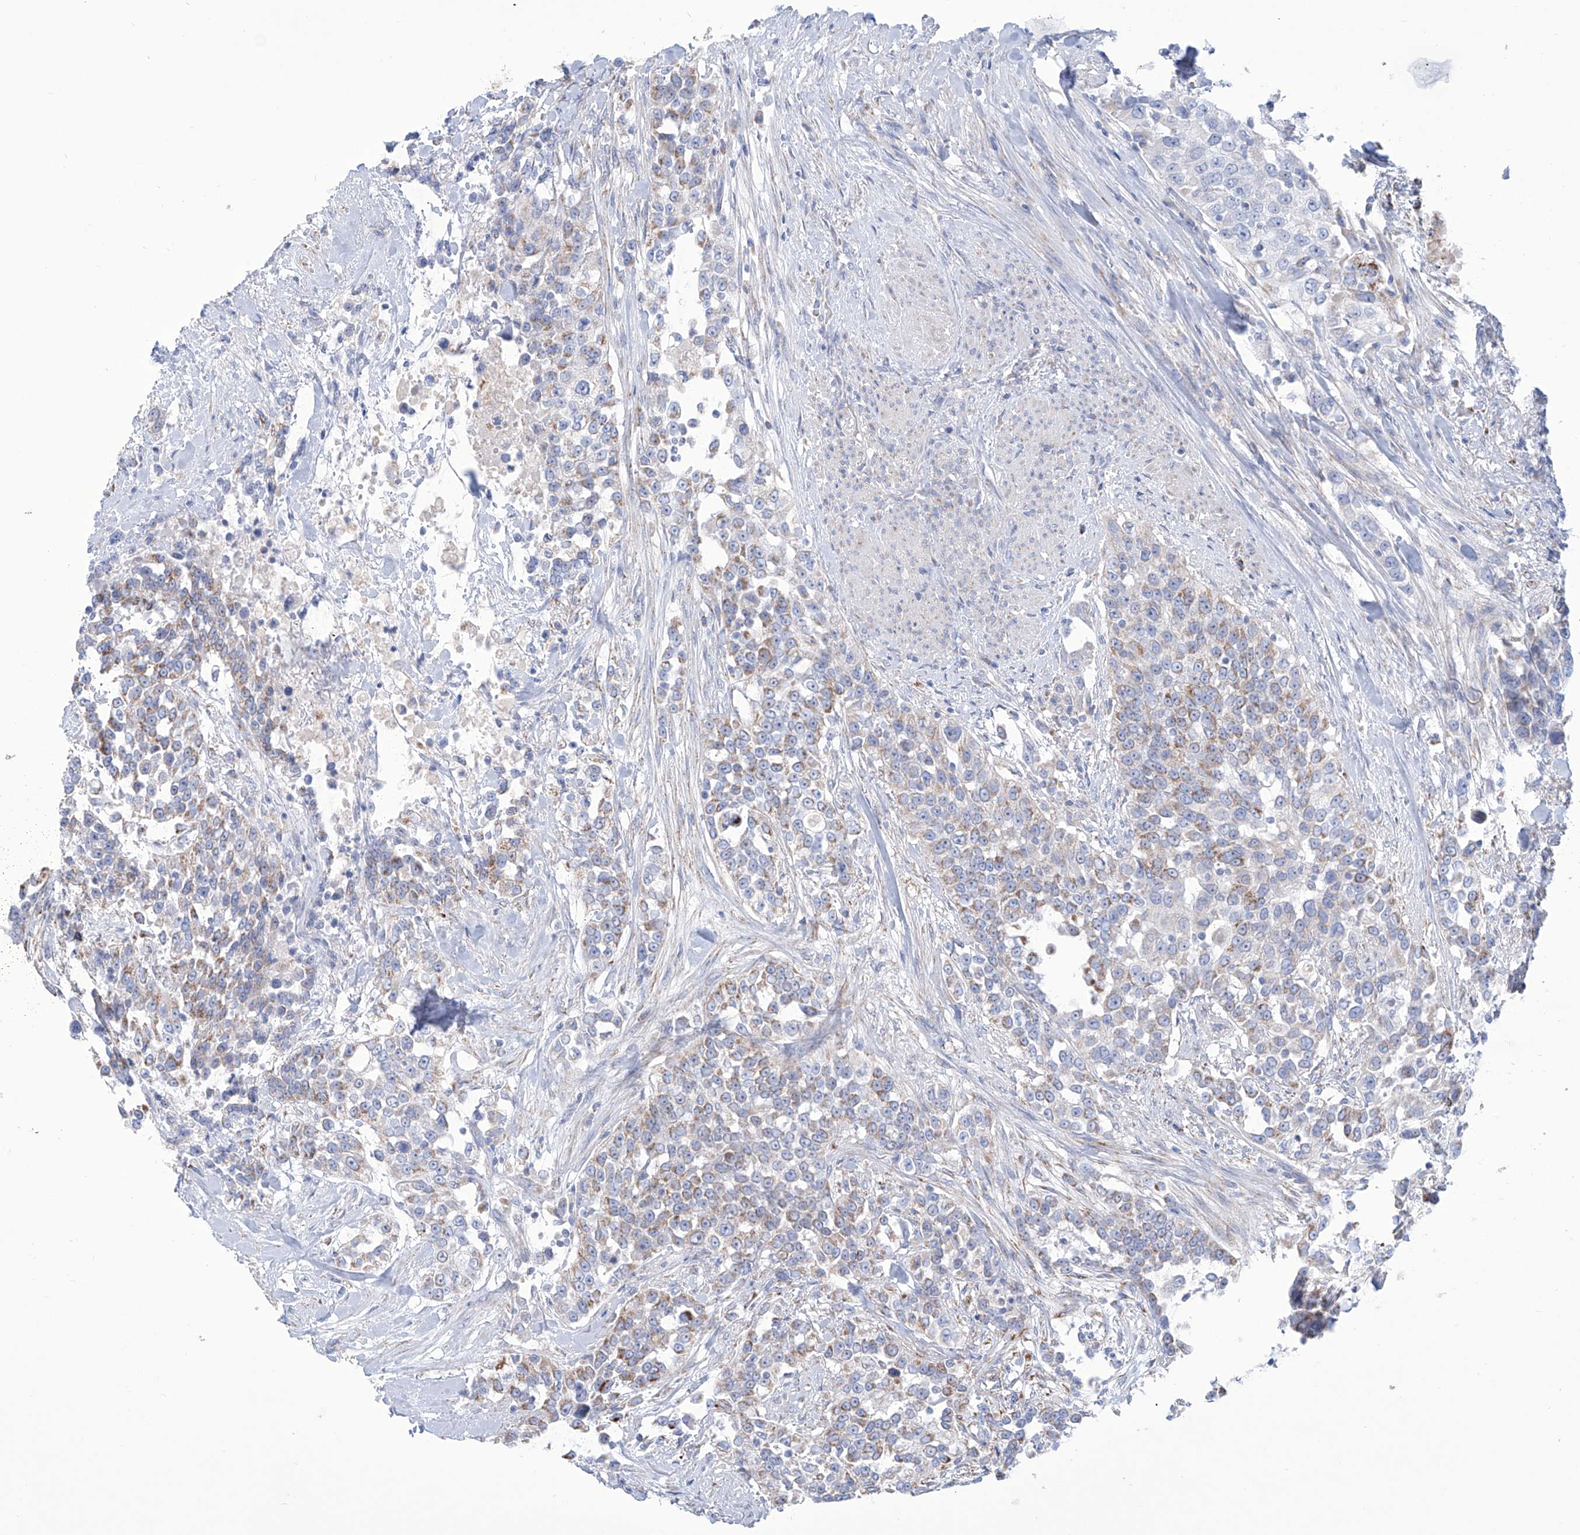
{"staining": {"intensity": "moderate", "quantity": "25%-75%", "location": "cytoplasmic/membranous"}, "tissue": "urothelial cancer", "cell_type": "Tumor cells", "image_type": "cancer", "snomed": [{"axis": "morphology", "description": "Urothelial carcinoma, High grade"}, {"axis": "topography", "description": "Urinary bladder"}], "caption": "Immunohistochemistry (IHC) of urothelial cancer exhibits medium levels of moderate cytoplasmic/membranous positivity in about 25%-75% of tumor cells.", "gene": "ALDH6A1", "patient": {"sex": "female", "age": 80}}